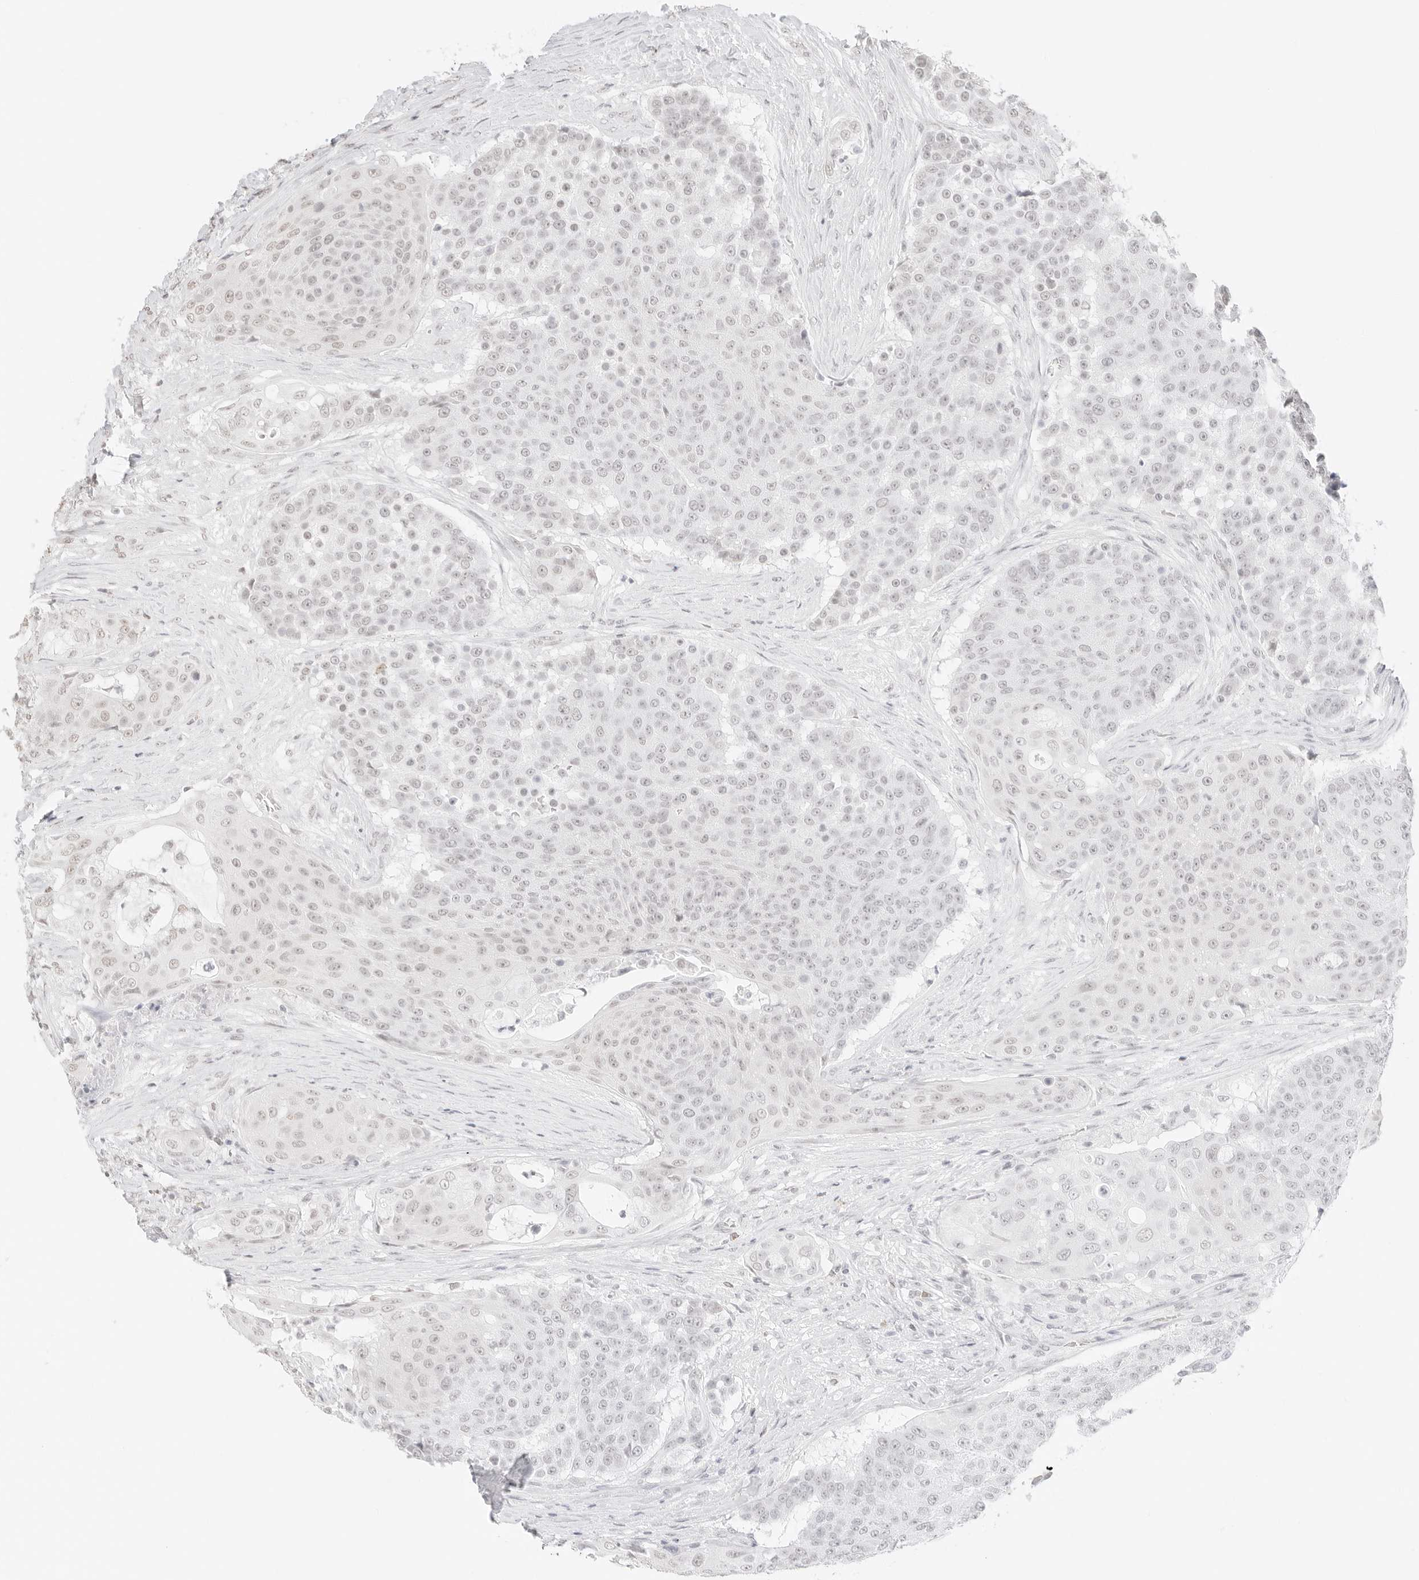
{"staining": {"intensity": "weak", "quantity": "<25%", "location": "nuclear"}, "tissue": "urothelial cancer", "cell_type": "Tumor cells", "image_type": "cancer", "snomed": [{"axis": "morphology", "description": "Urothelial carcinoma, High grade"}, {"axis": "topography", "description": "Urinary bladder"}], "caption": "The image displays no significant positivity in tumor cells of urothelial carcinoma (high-grade).", "gene": "FBLN5", "patient": {"sex": "female", "age": 63}}